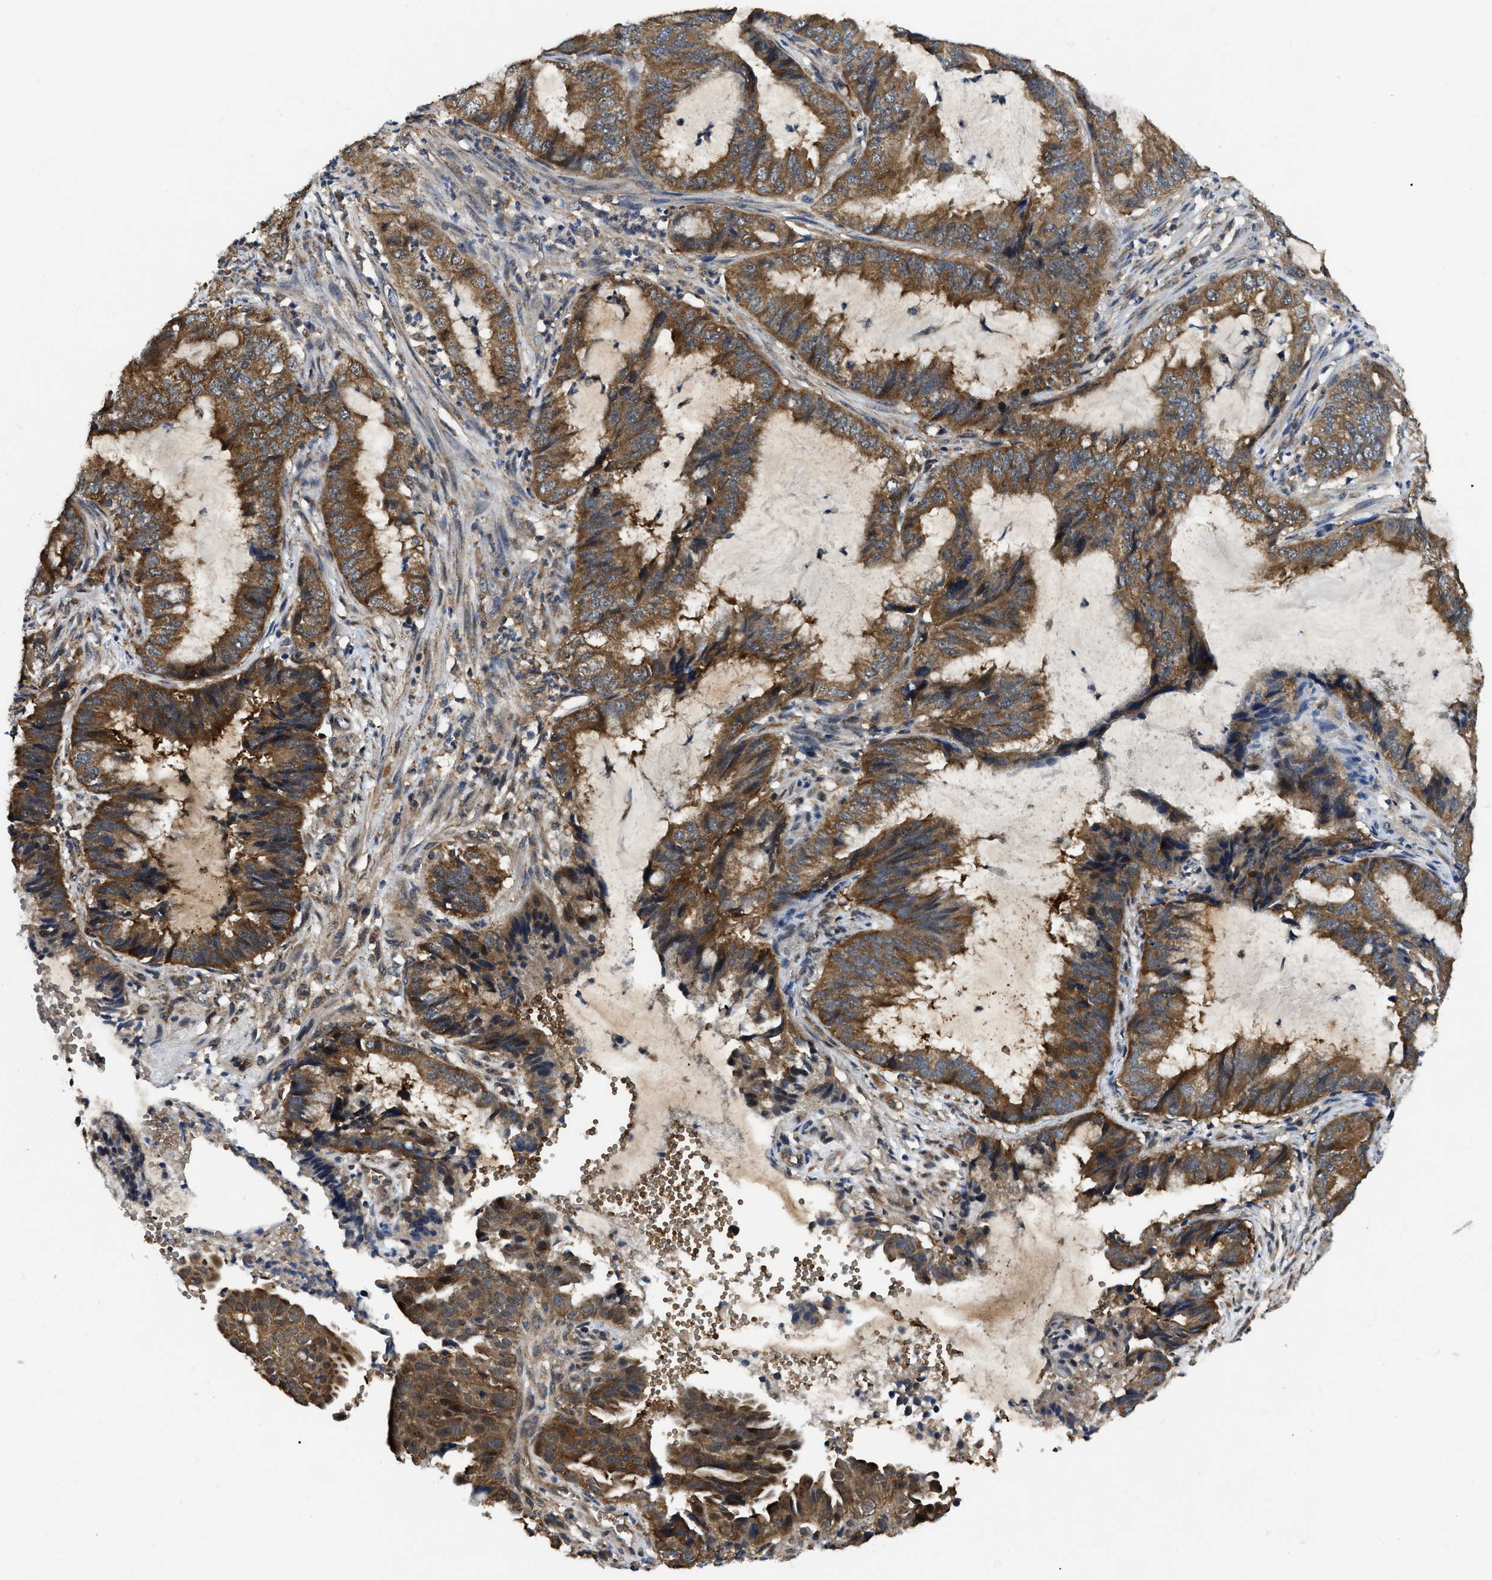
{"staining": {"intensity": "strong", "quantity": ">75%", "location": "cytoplasmic/membranous"}, "tissue": "endometrial cancer", "cell_type": "Tumor cells", "image_type": "cancer", "snomed": [{"axis": "morphology", "description": "Adenocarcinoma, NOS"}, {"axis": "topography", "description": "Endometrium"}], "caption": "The image displays staining of endometrial cancer (adenocarcinoma), revealing strong cytoplasmic/membranous protein positivity (brown color) within tumor cells.", "gene": "GET4", "patient": {"sex": "female", "age": 51}}